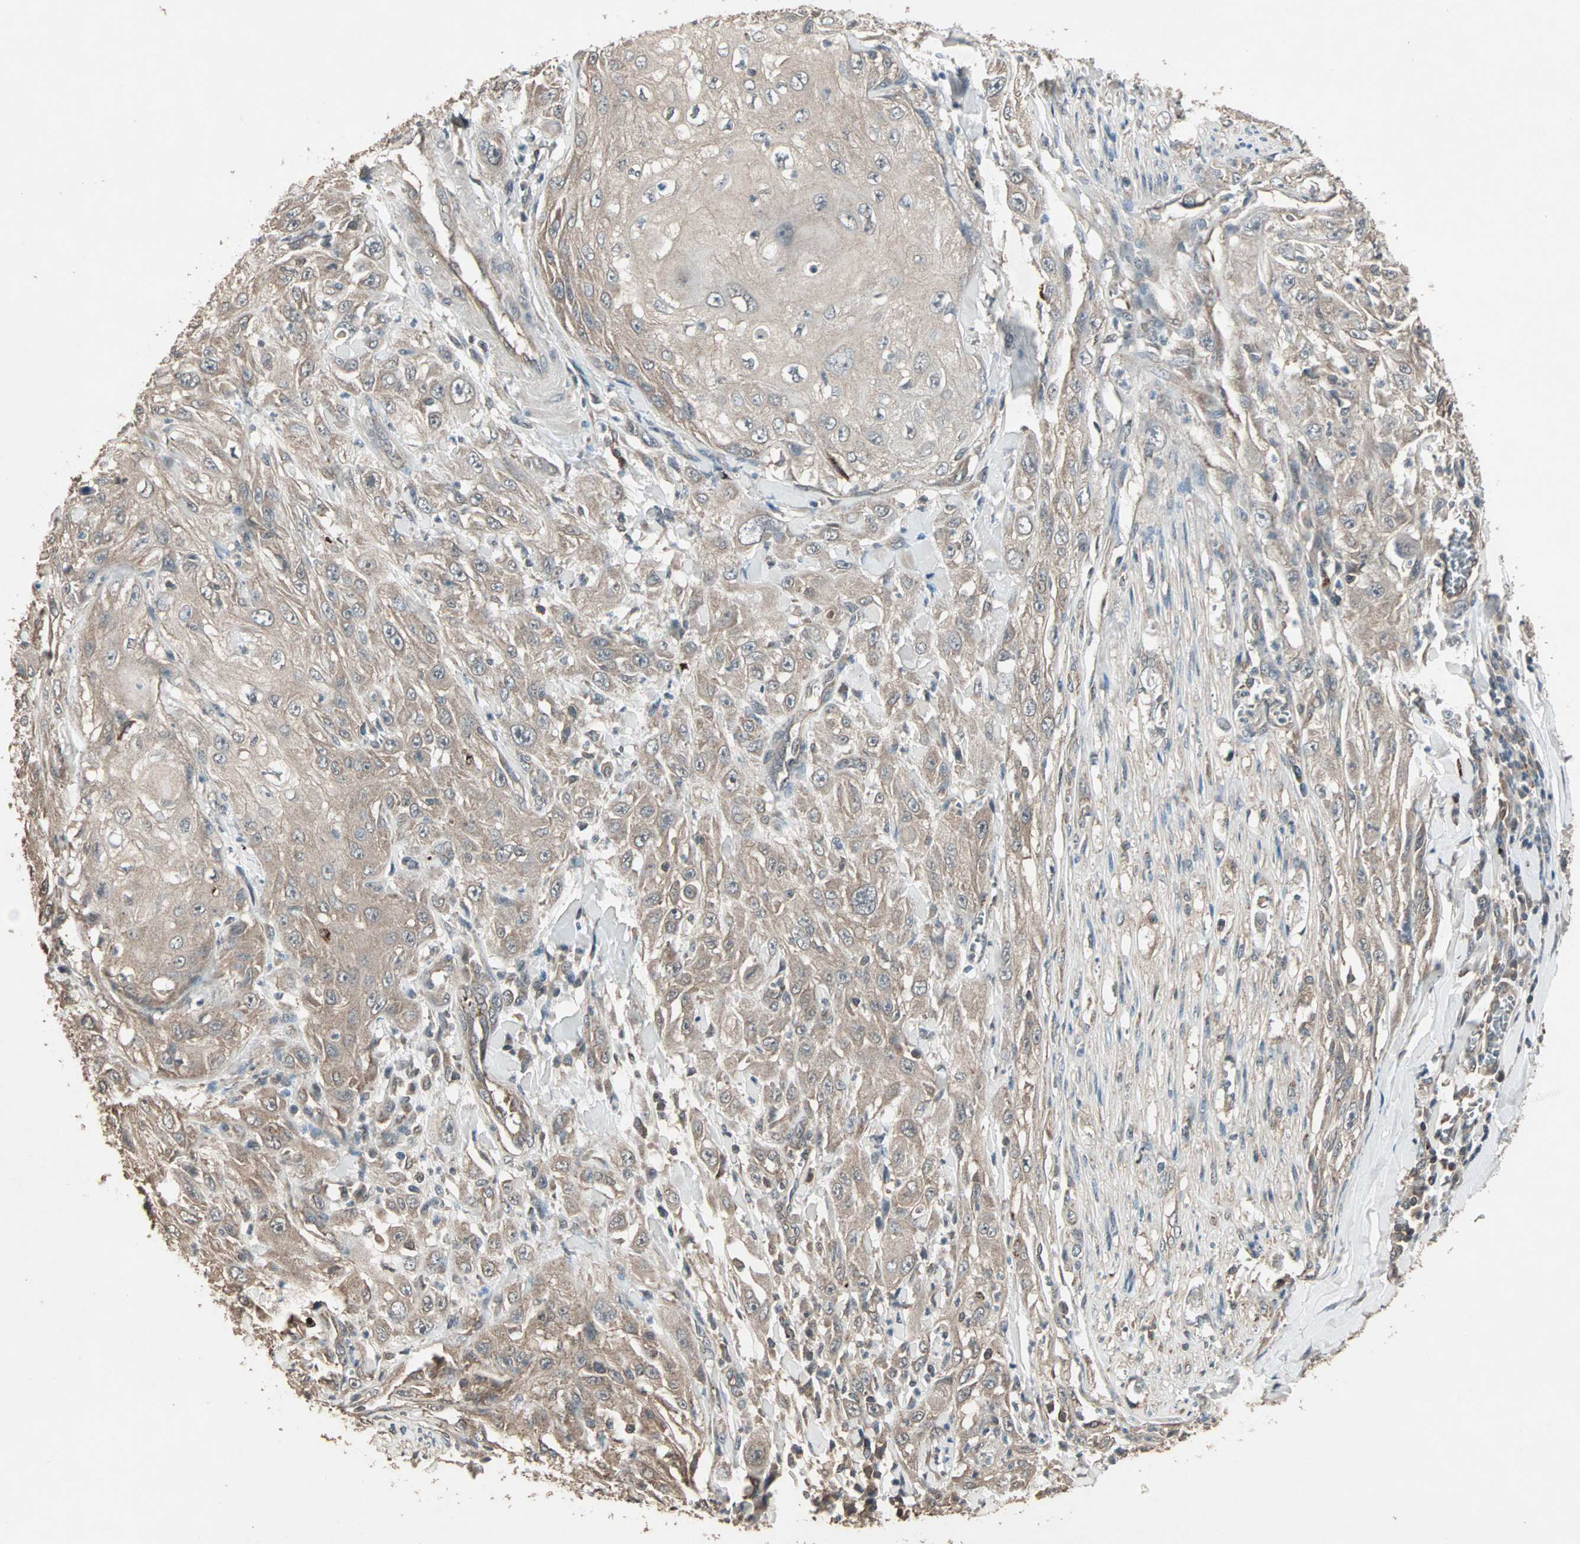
{"staining": {"intensity": "moderate", "quantity": ">75%", "location": "cytoplasmic/membranous"}, "tissue": "skin cancer", "cell_type": "Tumor cells", "image_type": "cancer", "snomed": [{"axis": "morphology", "description": "Squamous cell carcinoma, NOS"}, {"axis": "morphology", "description": "Squamous cell carcinoma, metastatic, NOS"}, {"axis": "topography", "description": "Skin"}, {"axis": "topography", "description": "Lymph node"}], "caption": "Moderate cytoplasmic/membranous positivity is identified in about >75% of tumor cells in skin cancer (metastatic squamous cell carcinoma). Immunohistochemistry stains the protein in brown and the nuclei are stained blue.", "gene": "UBAC1", "patient": {"sex": "male", "age": 75}}